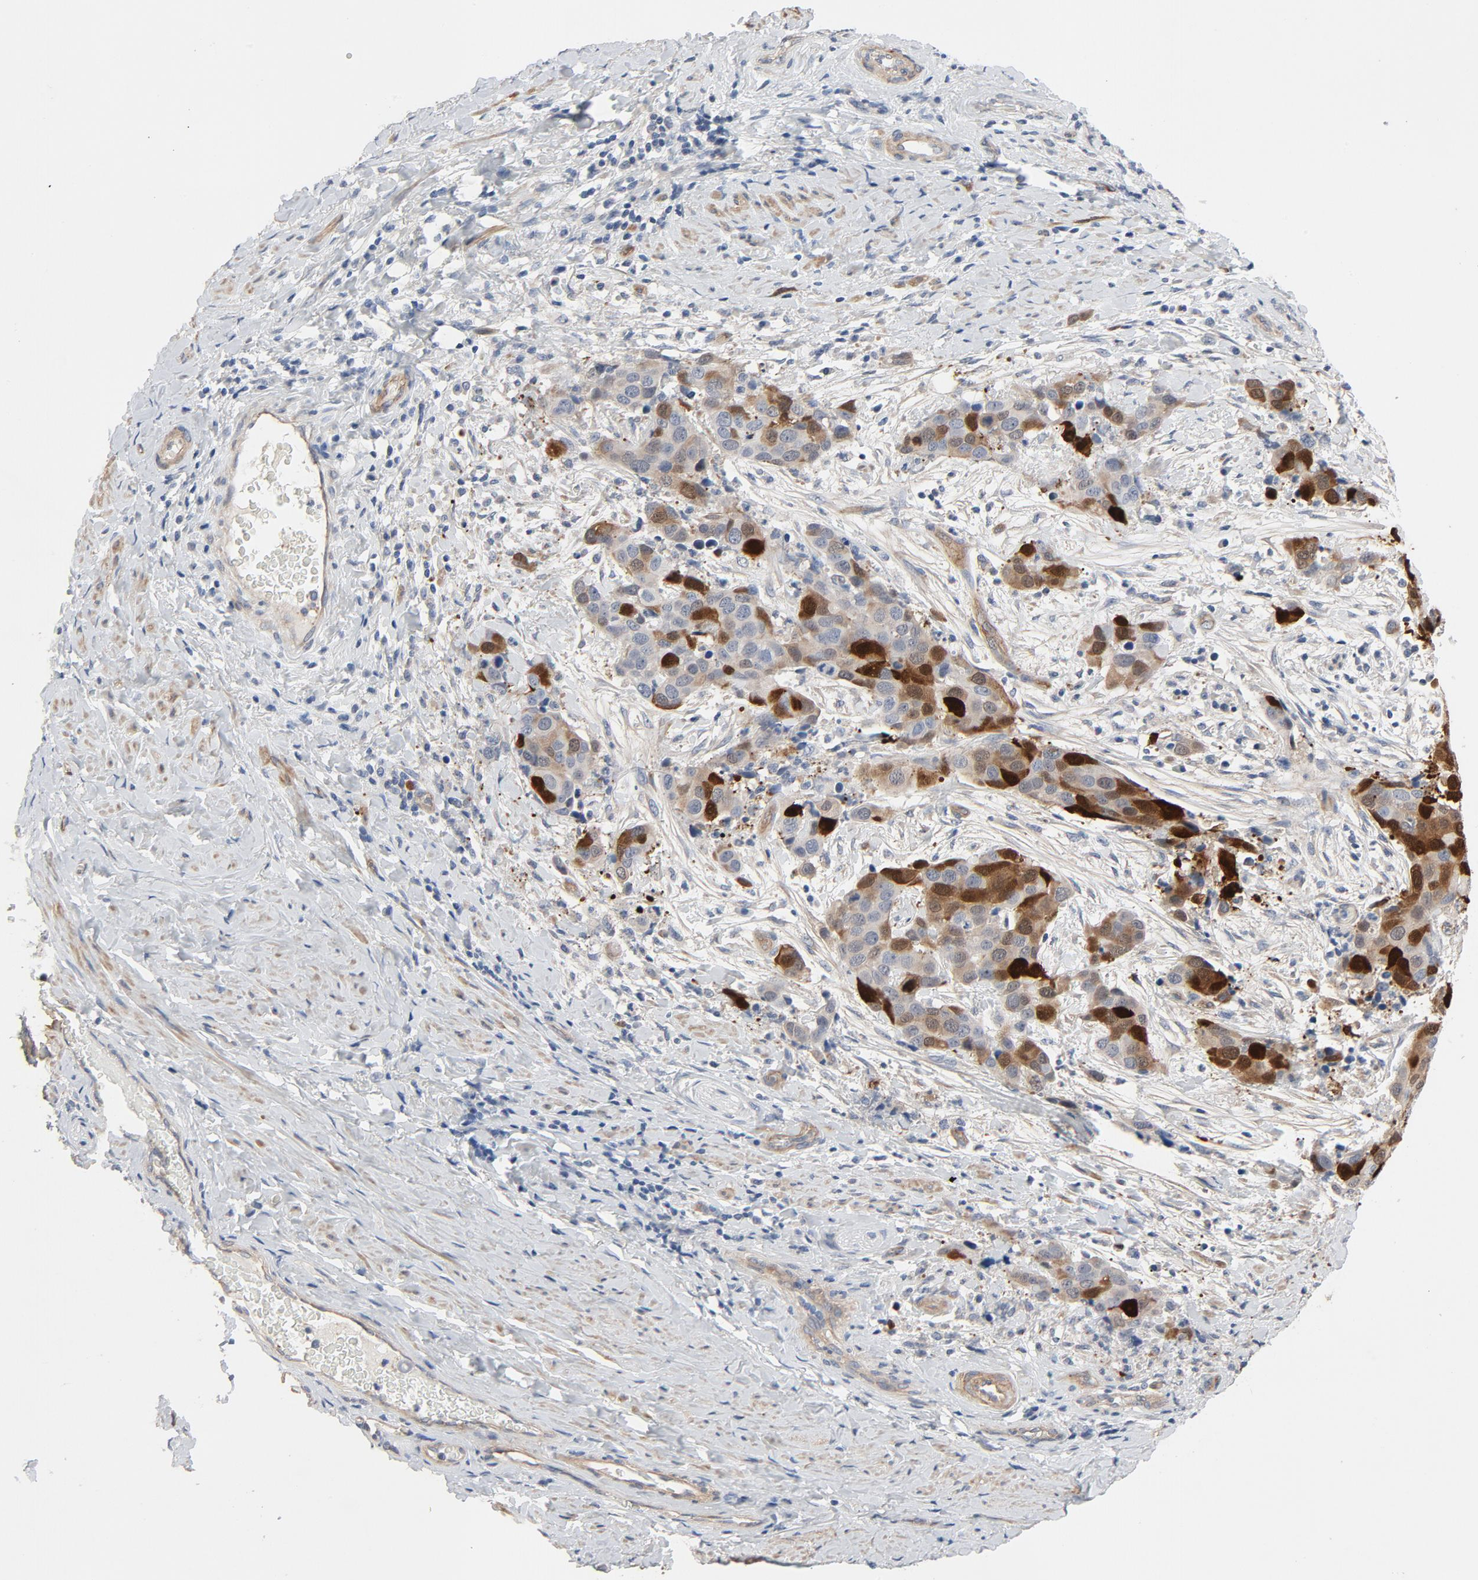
{"staining": {"intensity": "strong", "quantity": "25%-75%", "location": "cytoplasmic/membranous"}, "tissue": "cervical cancer", "cell_type": "Tumor cells", "image_type": "cancer", "snomed": [{"axis": "morphology", "description": "Squamous cell carcinoma, NOS"}, {"axis": "topography", "description": "Cervix"}], "caption": "A high-resolution micrograph shows immunohistochemistry staining of cervical cancer (squamous cell carcinoma), which shows strong cytoplasmic/membranous staining in about 25%-75% of tumor cells. The staining was performed using DAB to visualize the protein expression in brown, while the nuclei were stained in blue with hematoxylin (Magnification: 20x).", "gene": "KDR", "patient": {"sex": "female", "age": 54}}